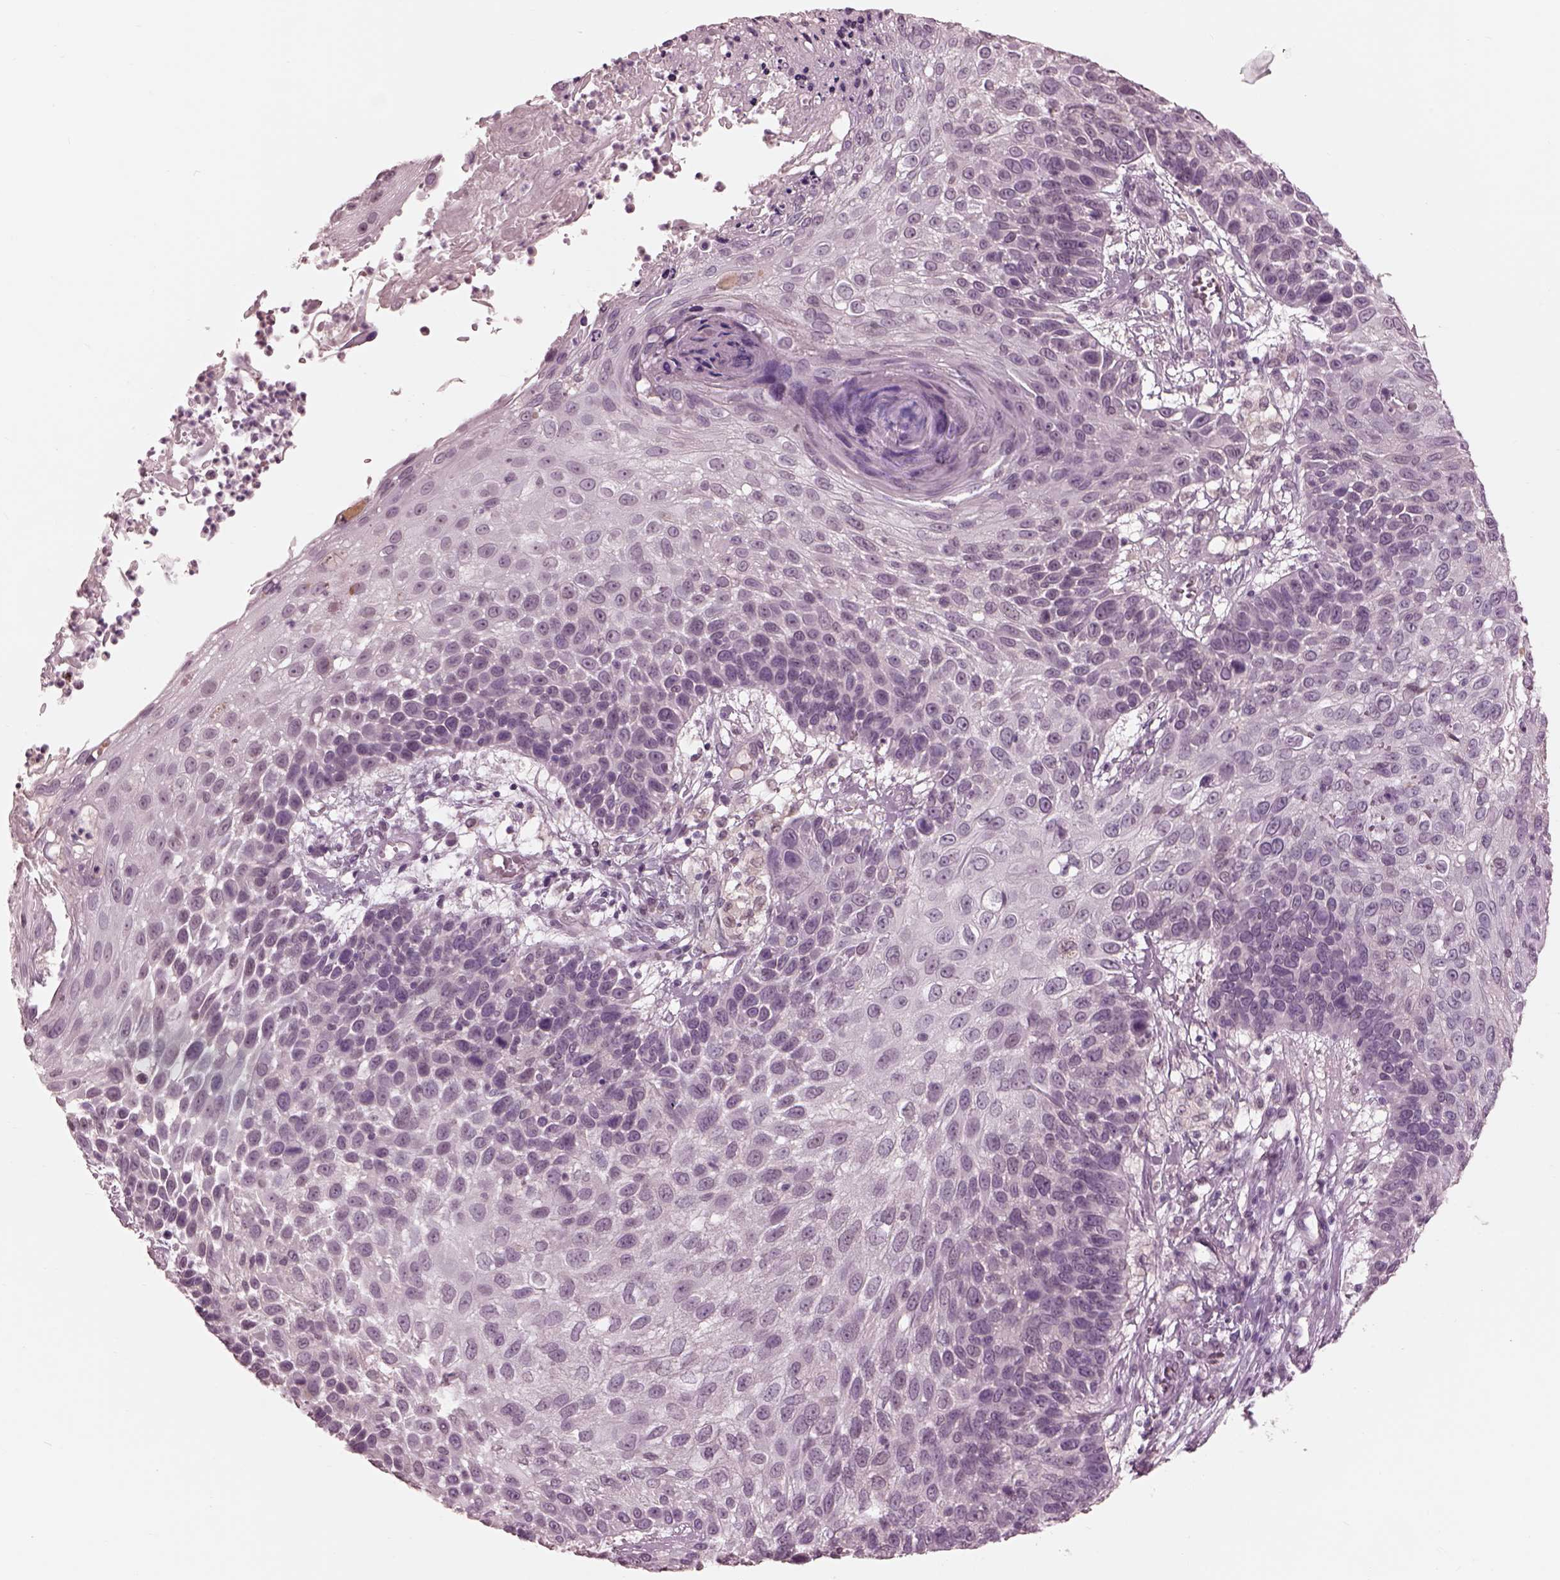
{"staining": {"intensity": "negative", "quantity": "none", "location": "none"}, "tissue": "skin cancer", "cell_type": "Tumor cells", "image_type": "cancer", "snomed": [{"axis": "morphology", "description": "Squamous cell carcinoma, NOS"}, {"axis": "topography", "description": "Skin"}], "caption": "An image of skin cancer (squamous cell carcinoma) stained for a protein demonstrates no brown staining in tumor cells.", "gene": "GARIN4", "patient": {"sex": "male", "age": 92}}